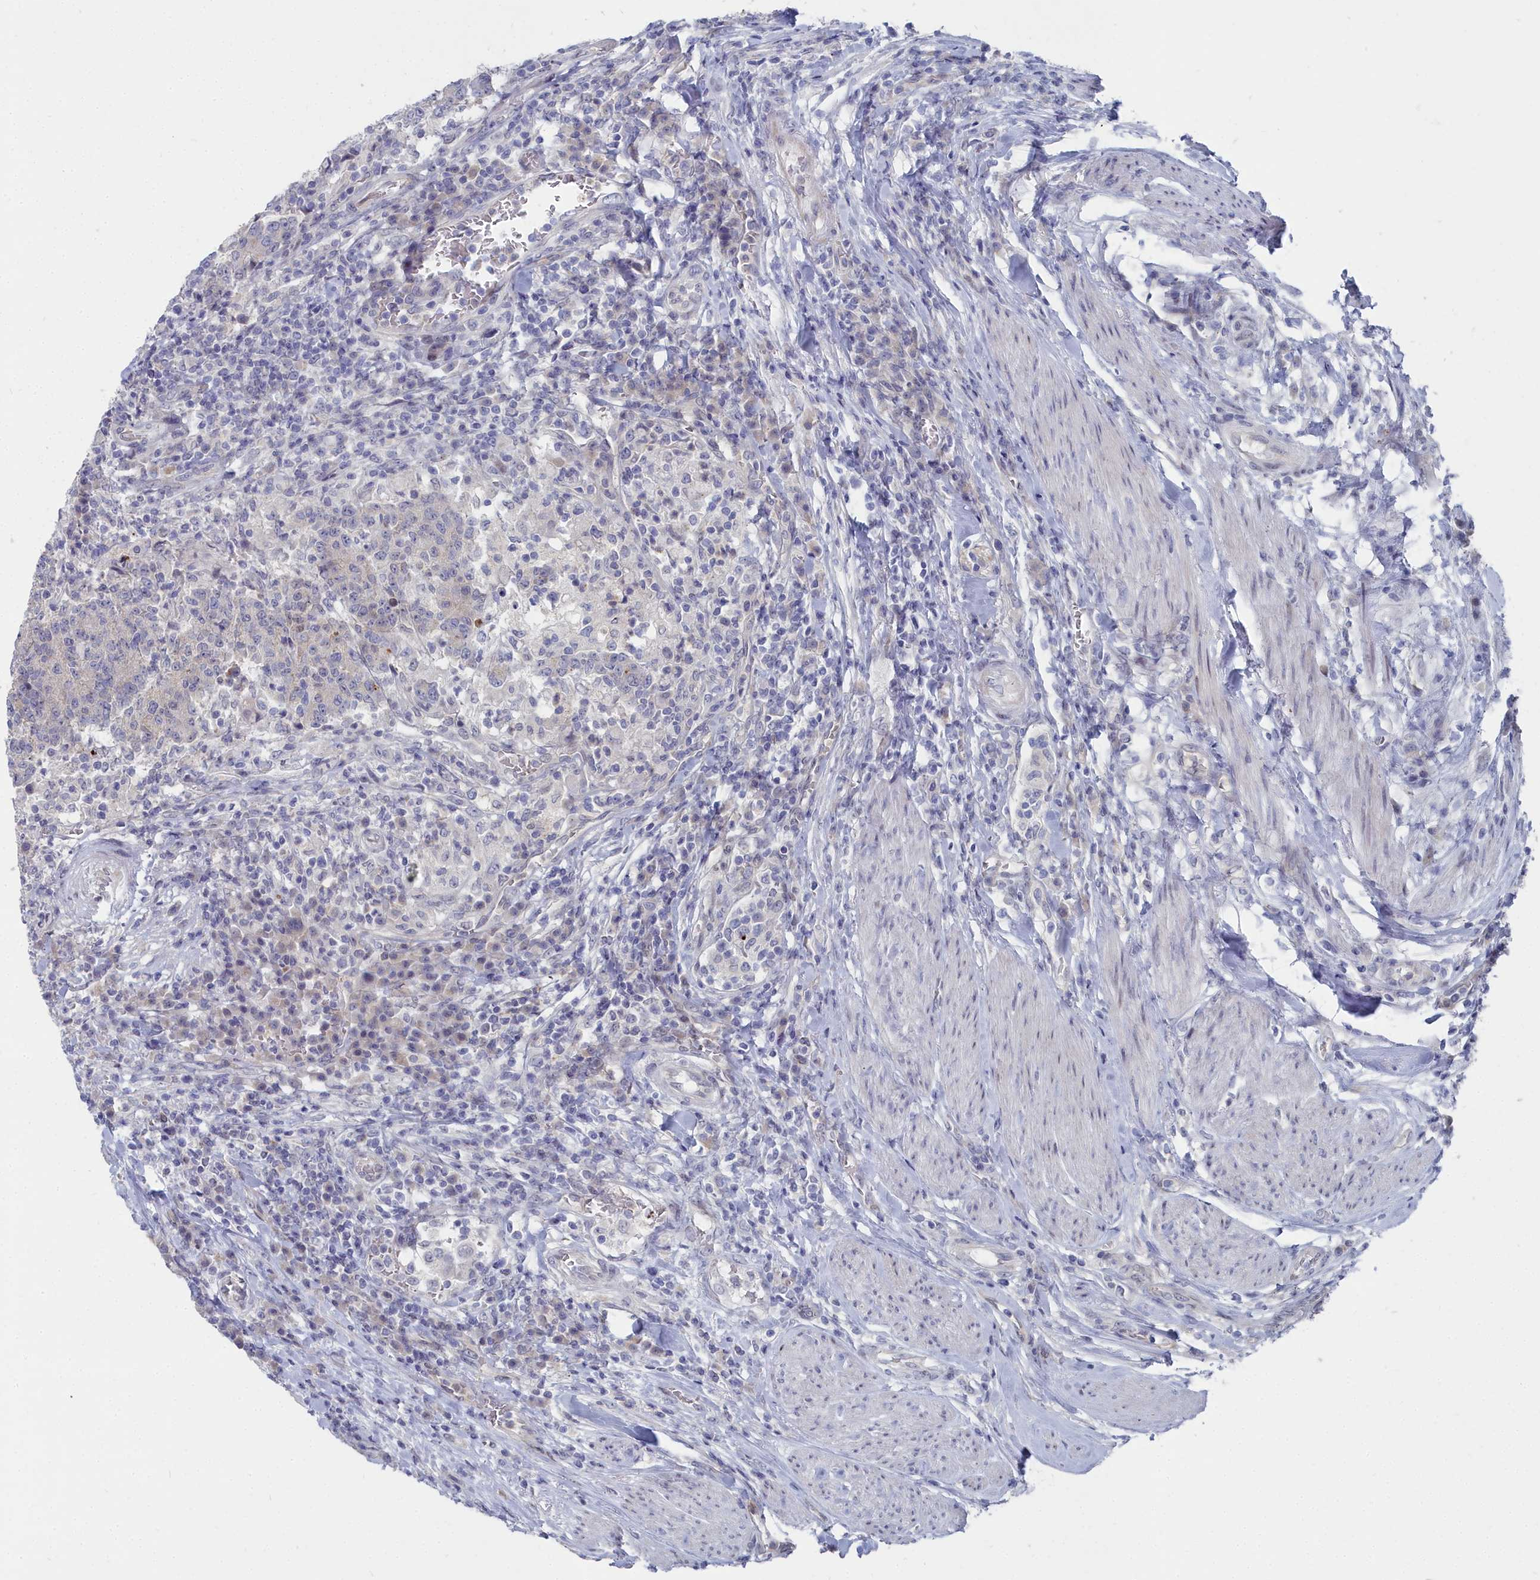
{"staining": {"intensity": "weak", "quantity": "<25%", "location": "cytoplasmic/membranous,nuclear"}, "tissue": "colorectal cancer", "cell_type": "Tumor cells", "image_type": "cancer", "snomed": [{"axis": "morphology", "description": "Adenocarcinoma, NOS"}, {"axis": "topography", "description": "Colon"}], "caption": "Colorectal cancer (adenocarcinoma) was stained to show a protein in brown. There is no significant expression in tumor cells.", "gene": "RPS27A", "patient": {"sex": "female", "age": 75}}